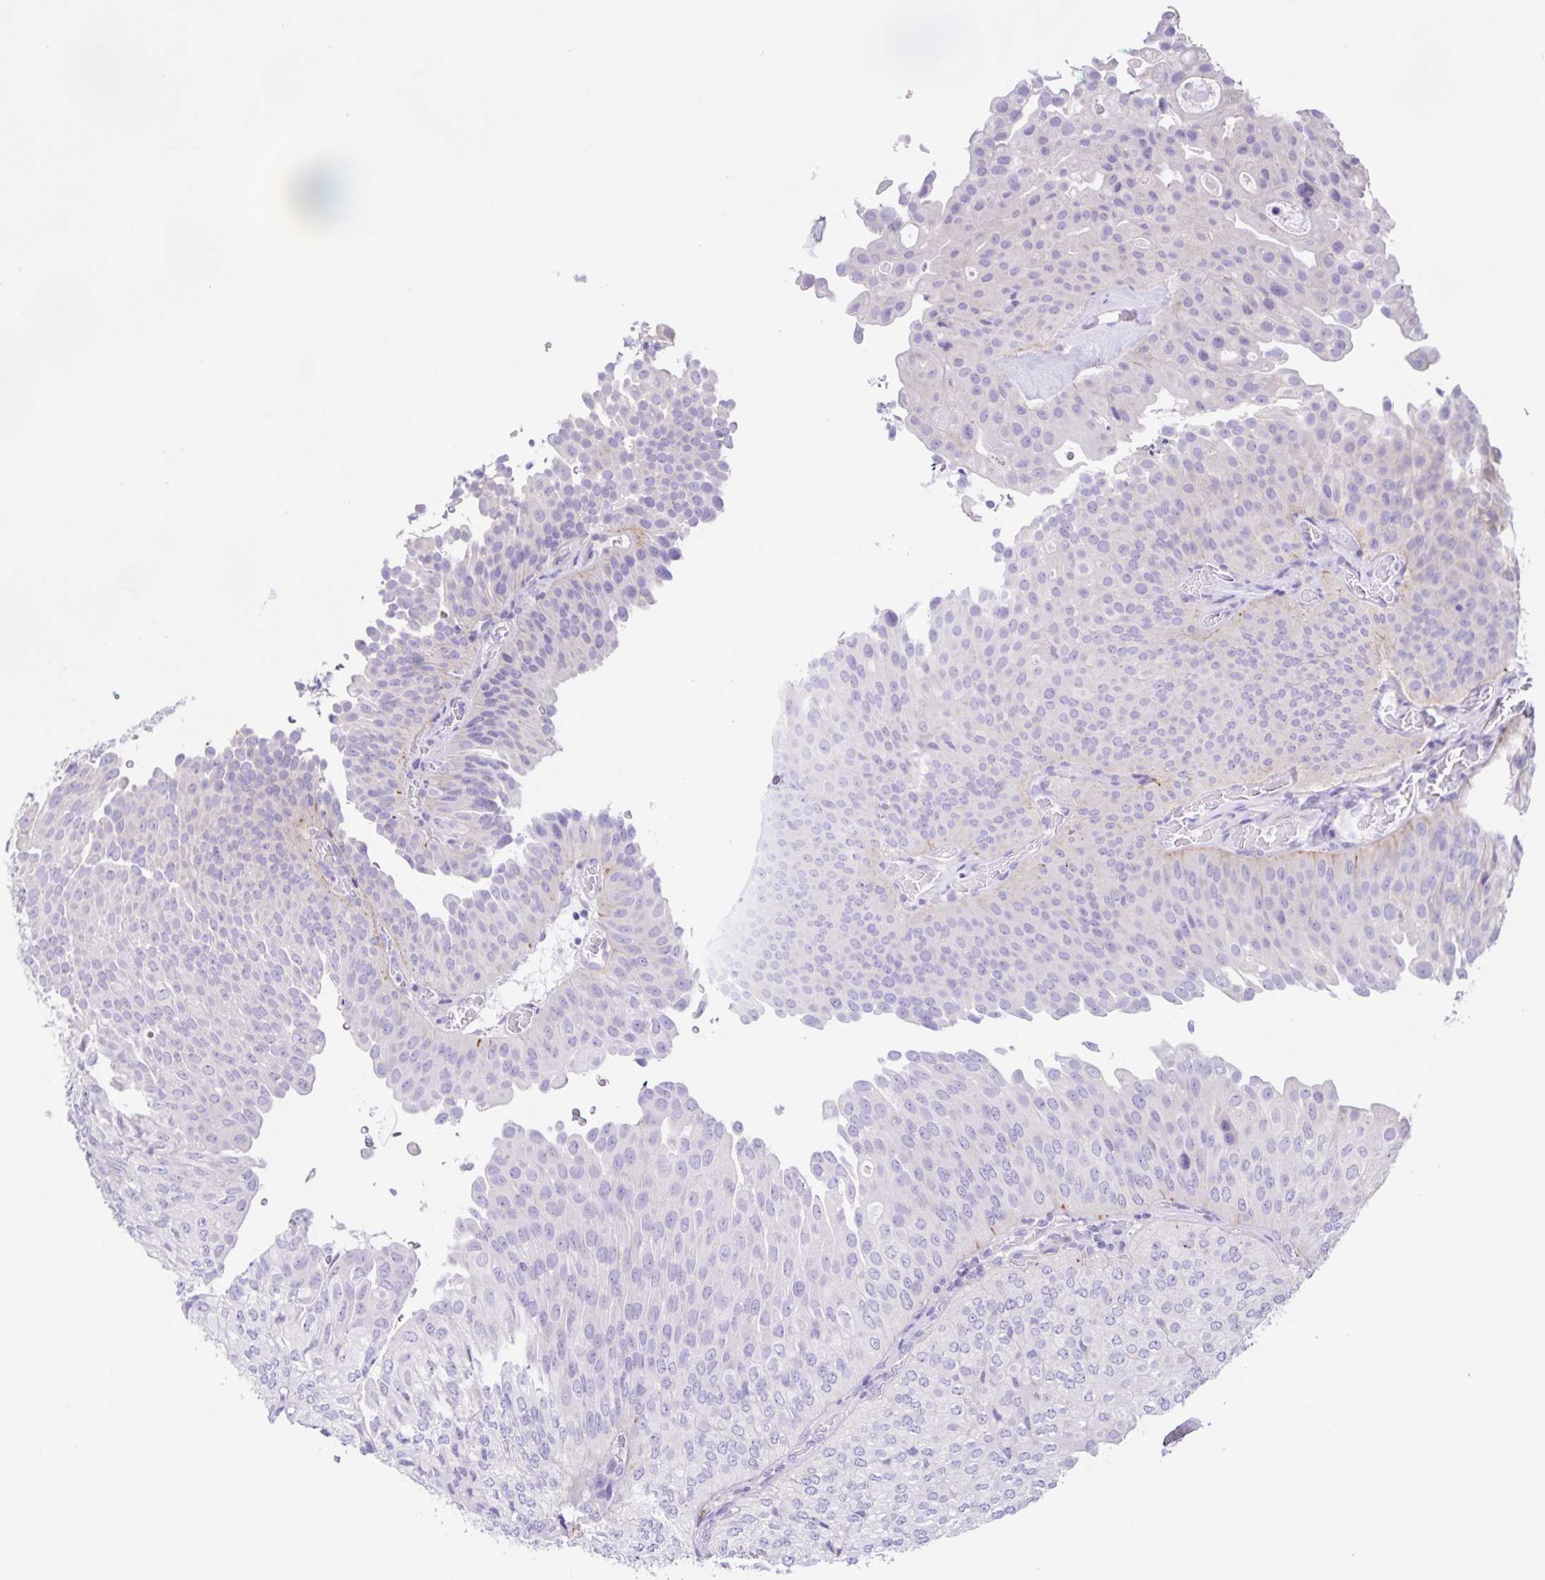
{"staining": {"intensity": "negative", "quantity": "none", "location": "none"}, "tissue": "urothelial cancer", "cell_type": "Tumor cells", "image_type": "cancer", "snomed": [{"axis": "morphology", "description": "Urothelial carcinoma, NOS"}, {"axis": "topography", "description": "Urinary bladder"}], "caption": "Immunohistochemistry (IHC) image of human urothelial cancer stained for a protein (brown), which displays no positivity in tumor cells.", "gene": "BOLL", "patient": {"sex": "male", "age": 62}}